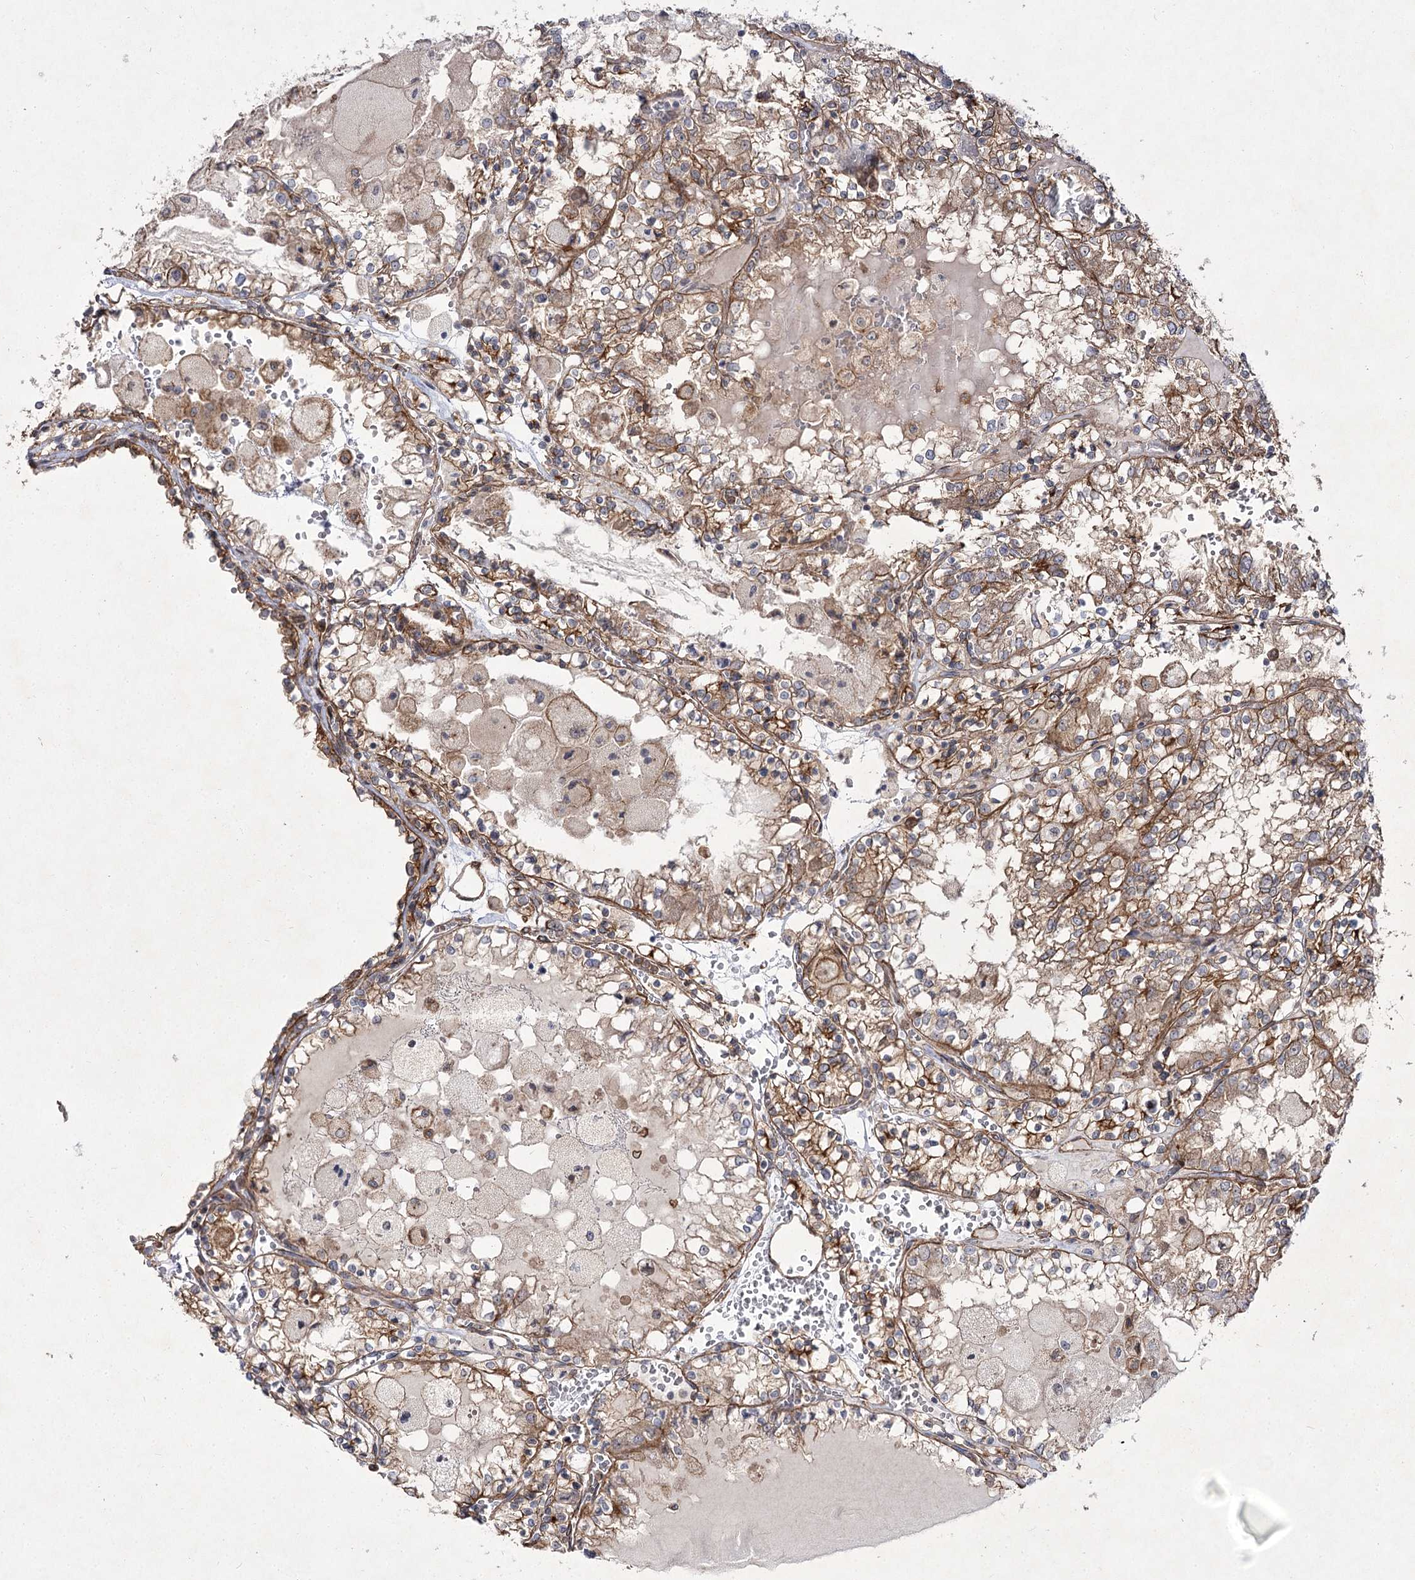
{"staining": {"intensity": "moderate", "quantity": ">75%", "location": "cytoplasmic/membranous"}, "tissue": "renal cancer", "cell_type": "Tumor cells", "image_type": "cancer", "snomed": [{"axis": "morphology", "description": "Adenocarcinoma, NOS"}, {"axis": "topography", "description": "Kidney"}], "caption": "Renal cancer stained with immunohistochemistry (IHC) exhibits moderate cytoplasmic/membranous staining in approximately >75% of tumor cells. (DAB (3,3'-diaminobenzidine) IHC with brightfield microscopy, high magnification).", "gene": "SH3BP5L", "patient": {"sex": "female", "age": 56}}